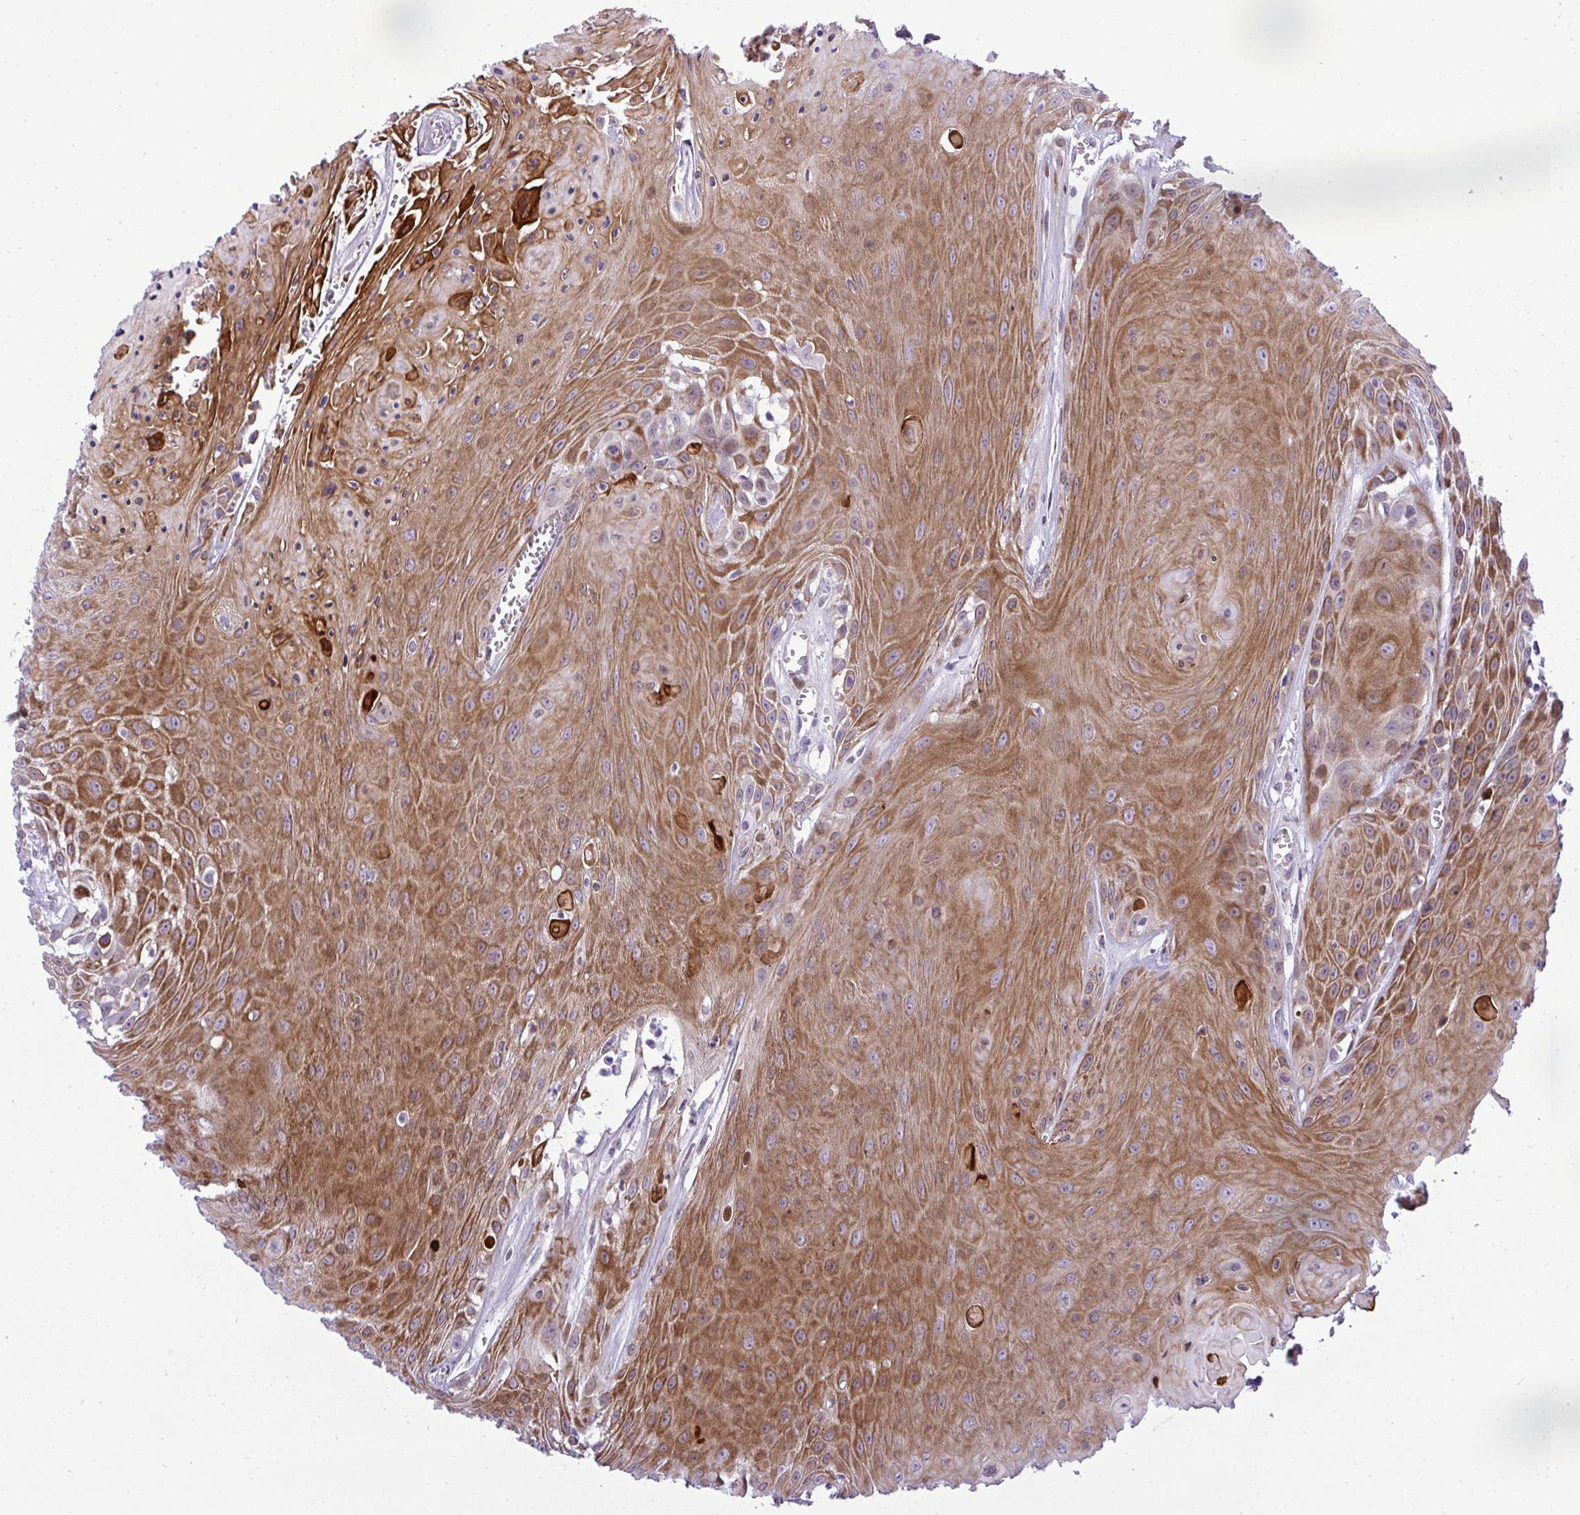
{"staining": {"intensity": "strong", "quantity": ">75%", "location": "cytoplasmic/membranous"}, "tissue": "head and neck cancer", "cell_type": "Tumor cells", "image_type": "cancer", "snomed": [{"axis": "morphology", "description": "Squamous cell carcinoma, NOS"}, {"axis": "topography", "description": "Oral tissue"}, {"axis": "topography", "description": "Head-Neck"}], "caption": "Squamous cell carcinoma (head and neck) tissue displays strong cytoplasmic/membranous positivity in approximately >75% of tumor cells", "gene": "CASTOR2", "patient": {"sex": "male", "age": 81}}